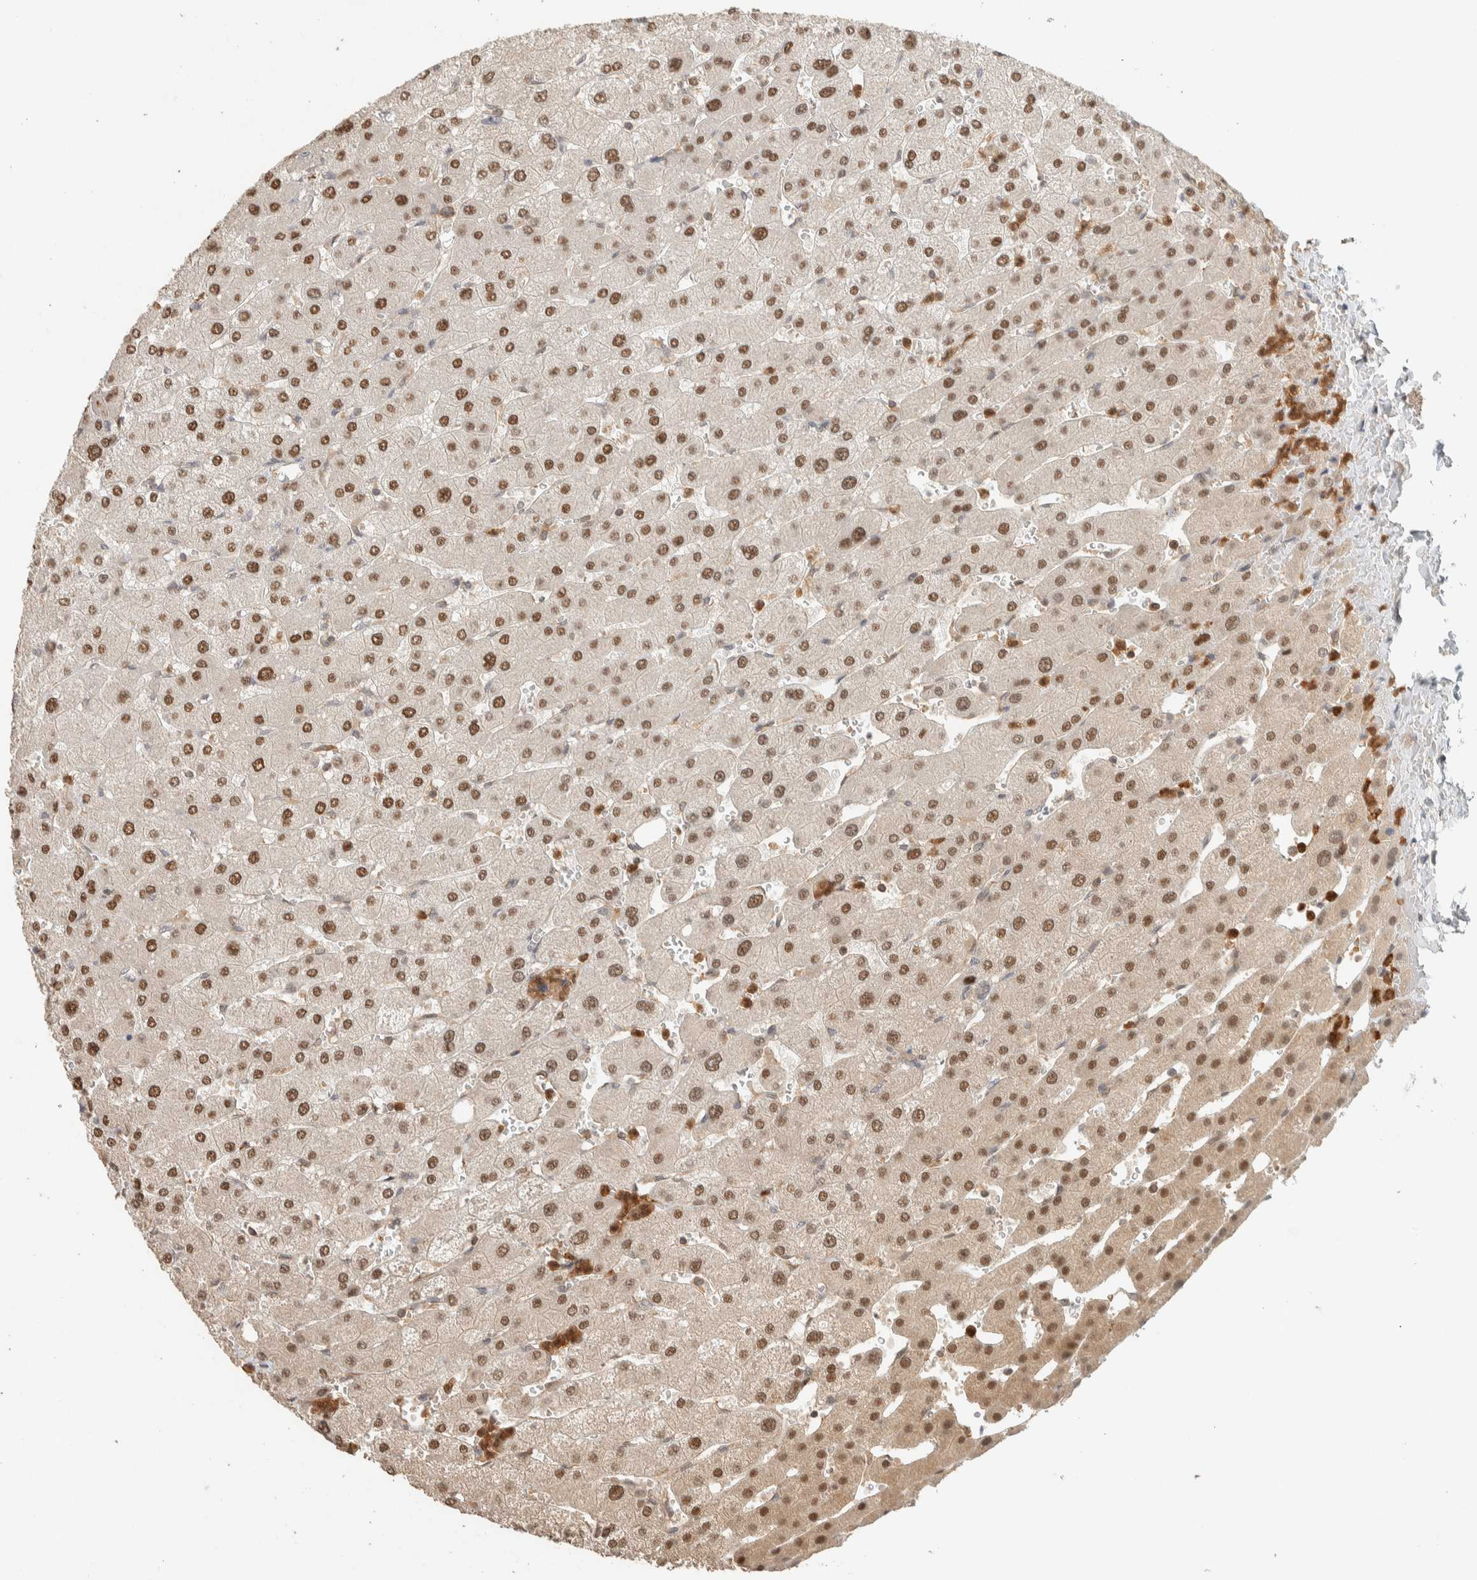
{"staining": {"intensity": "negative", "quantity": "none", "location": "none"}, "tissue": "liver", "cell_type": "Cholangiocytes", "image_type": "normal", "snomed": [{"axis": "morphology", "description": "Normal tissue, NOS"}, {"axis": "topography", "description": "Liver"}], "caption": "Immunohistochemical staining of normal liver reveals no significant staining in cholangiocytes.", "gene": "ADSS2", "patient": {"sex": "male", "age": 55}}